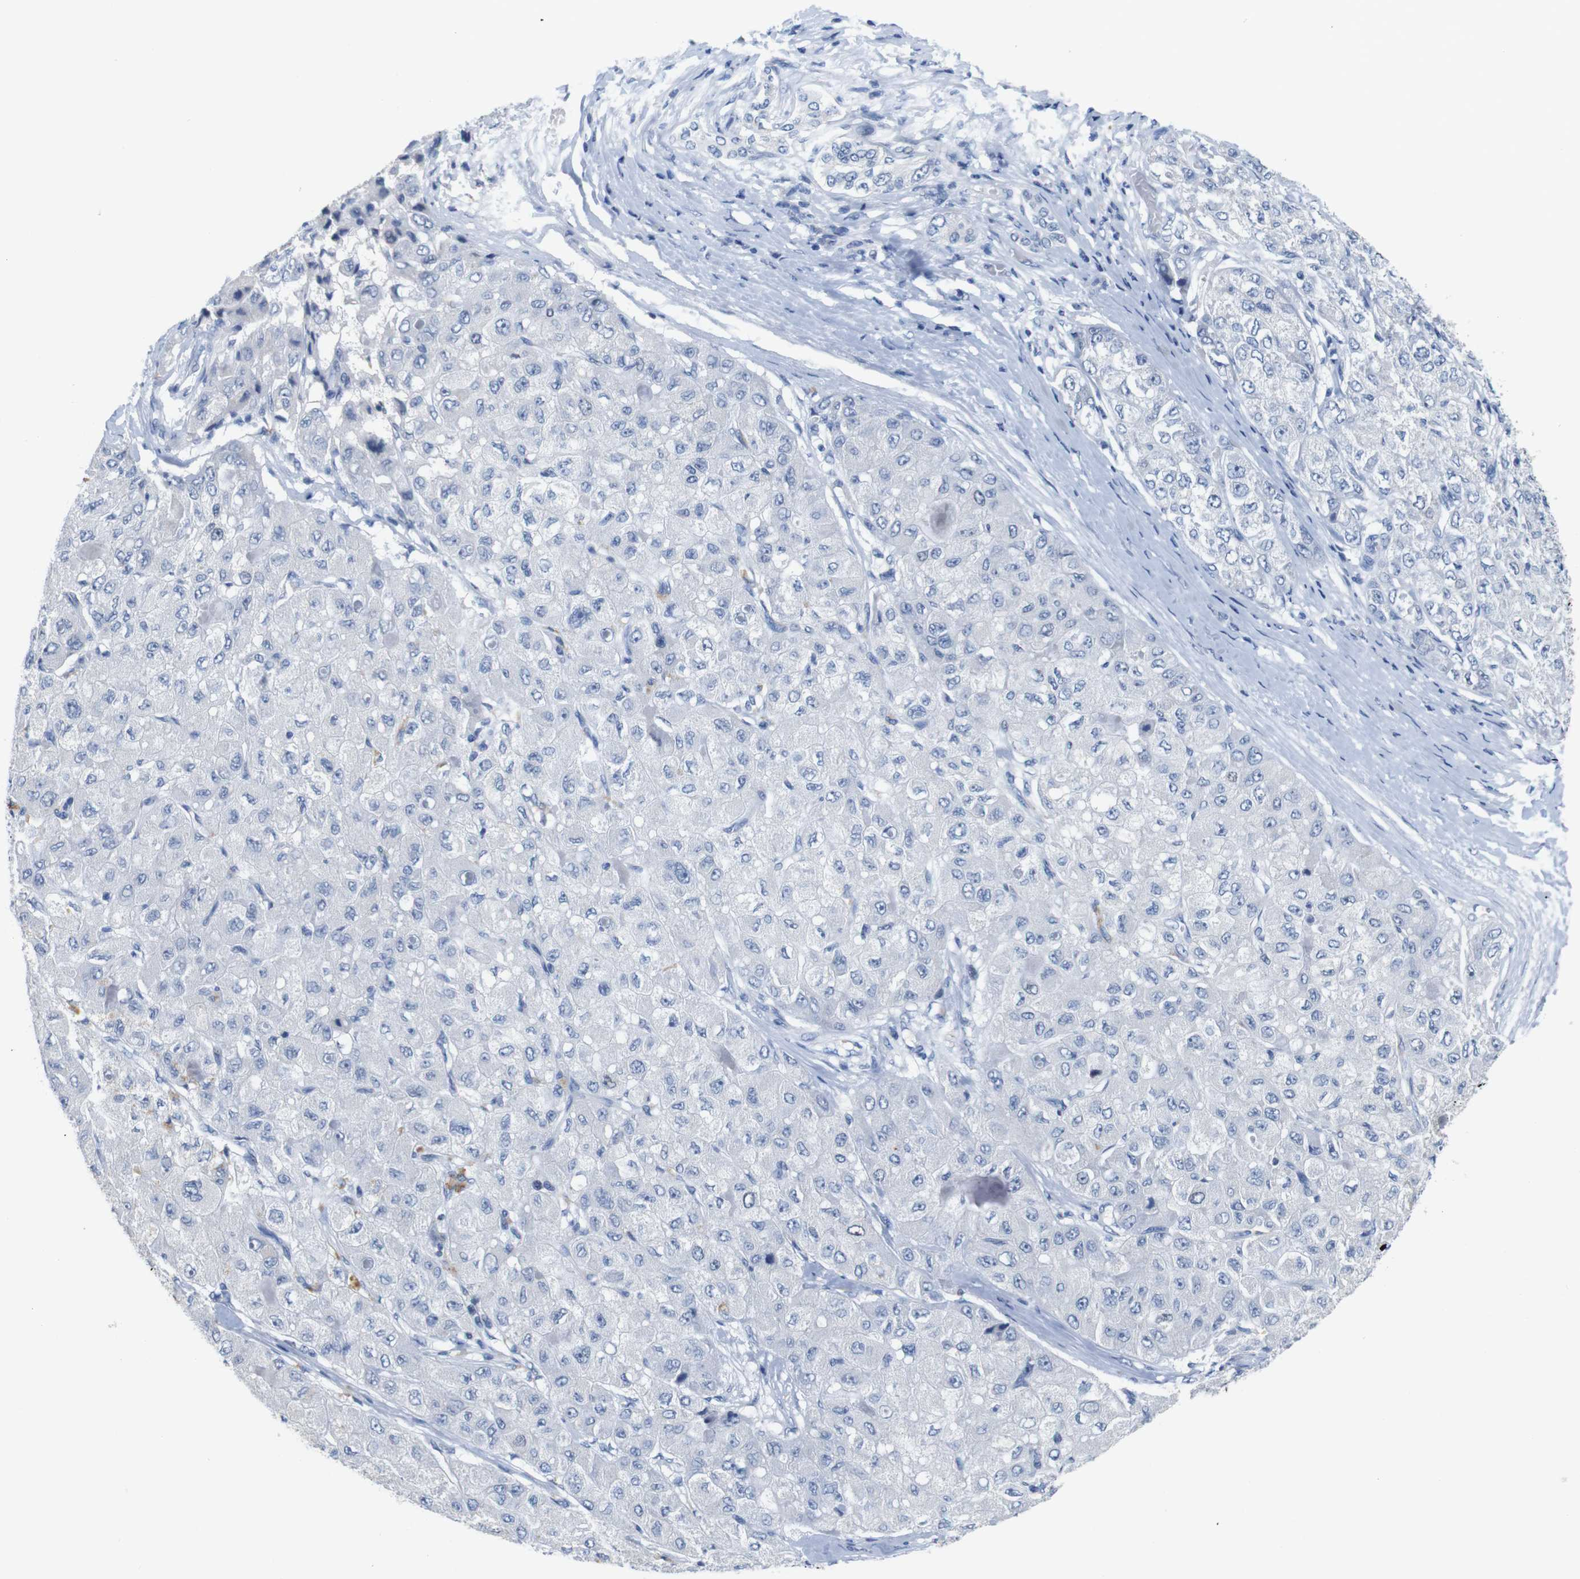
{"staining": {"intensity": "negative", "quantity": "none", "location": "none"}, "tissue": "liver cancer", "cell_type": "Tumor cells", "image_type": "cancer", "snomed": [{"axis": "morphology", "description": "Carcinoma, Hepatocellular, NOS"}, {"axis": "topography", "description": "Liver"}], "caption": "Immunohistochemistry of hepatocellular carcinoma (liver) reveals no positivity in tumor cells.", "gene": "CDK2", "patient": {"sex": "male", "age": 80}}